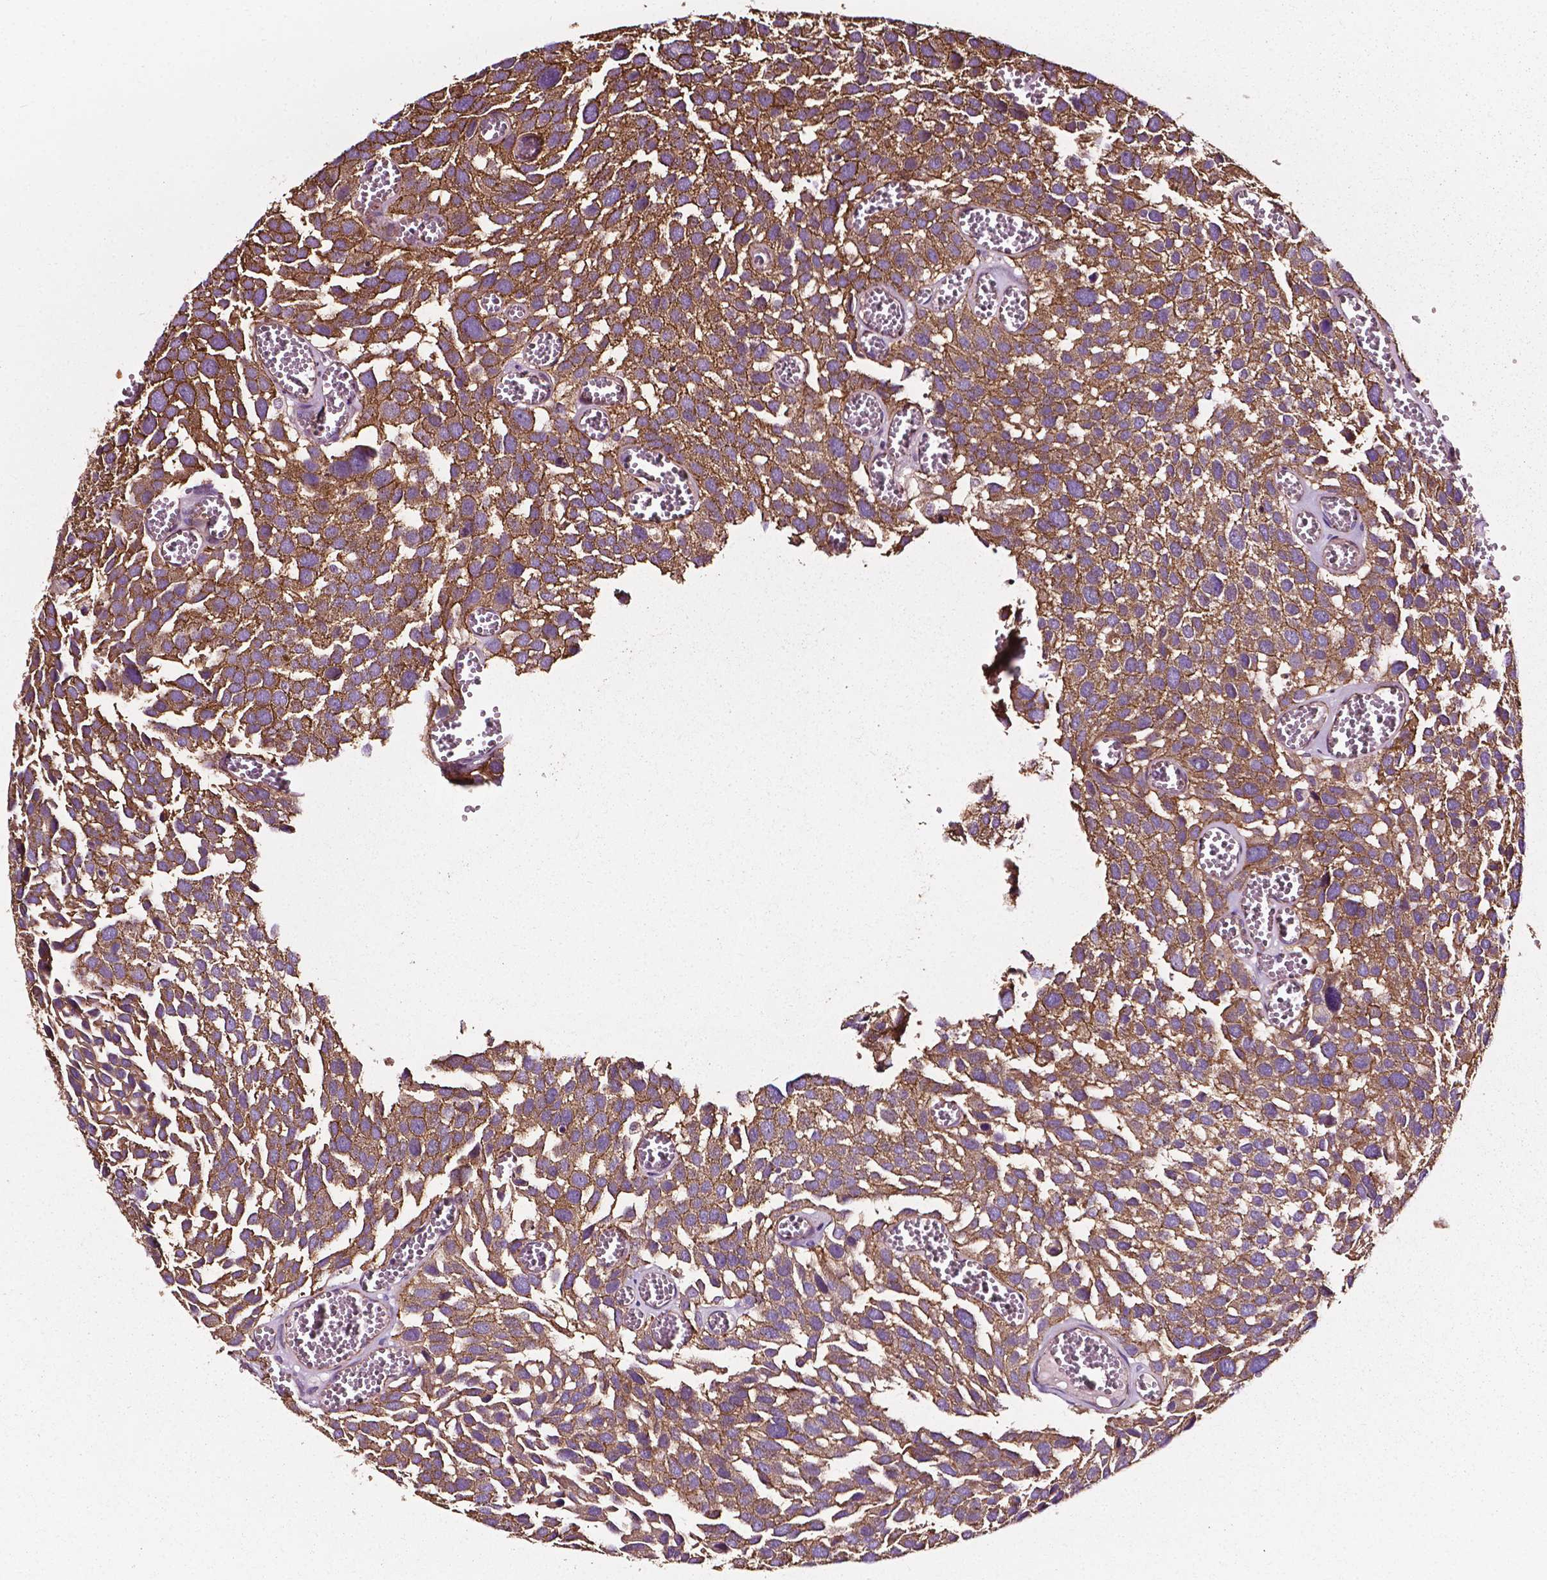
{"staining": {"intensity": "moderate", "quantity": ">75%", "location": "cytoplasmic/membranous"}, "tissue": "urothelial cancer", "cell_type": "Tumor cells", "image_type": "cancer", "snomed": [{"axis": "morphology", "description": "Urothelial carcinoma, Low grade"}, {"axis": "topography", "description": "Urinary bladder"}], "caption": "Moderate cytoplasmic/membranous protein staining is appreciated in about >75% of tumor cells in urothelial carcinoma (low-grade).", "gene": "ATG16L1", "patient": {"sex": "female", "age": 69}}